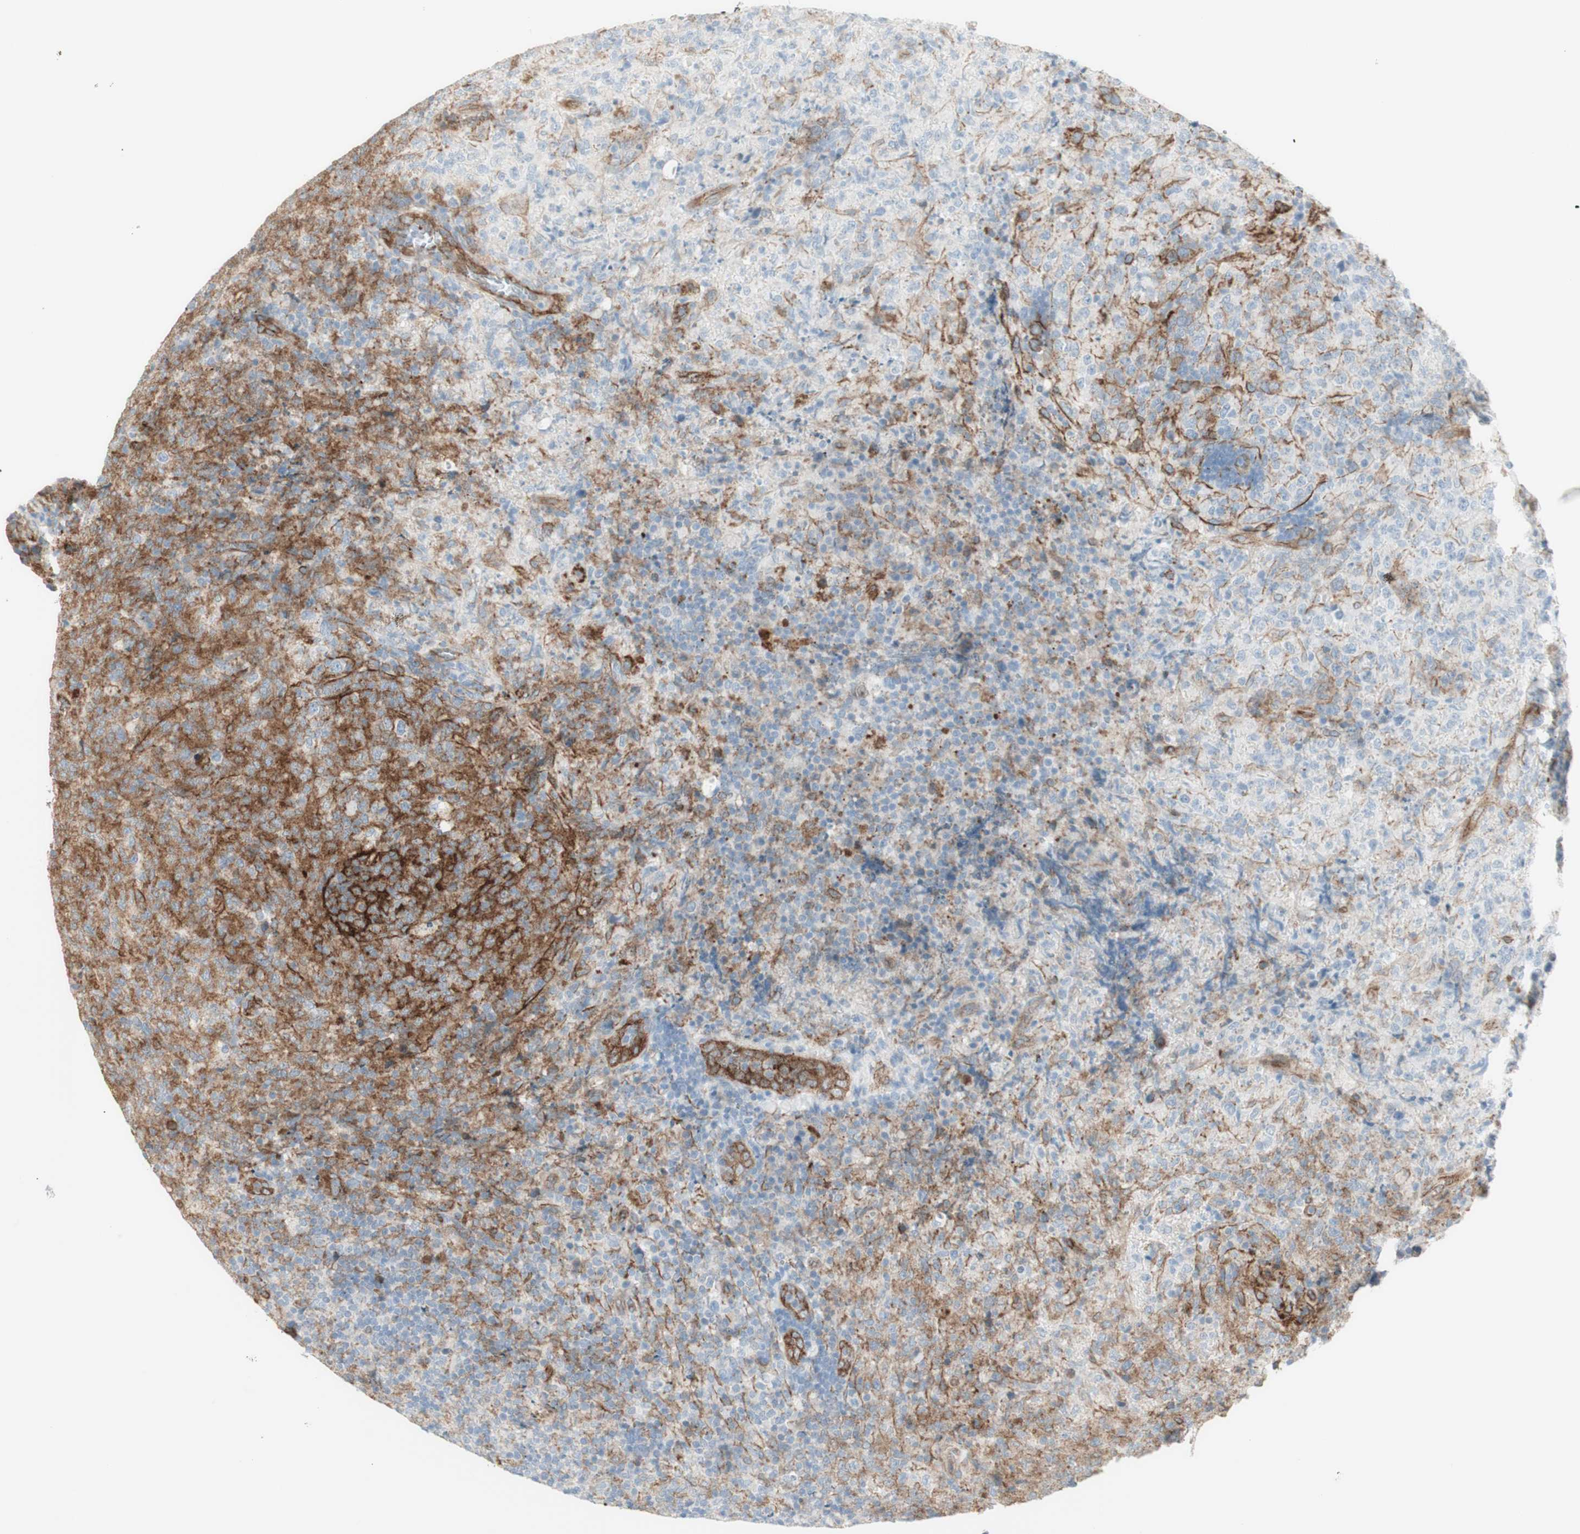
{"staining": {"intensity": "moderate", "quantity": "25%-75%", "location": "cytoplasmic/membranous"}, "tissue": "lymphoma", "cell_type": "Tumor cells", "image_type": "cancer", "snomed": [{"axis": "morphology", "description": "Malignant lymphoma, non-Hodgkin's type, High grade"}, {"axis": "topography", "description": "Tonsil"}], "caption": "Brown immunohistochemical staining in high-grade malignant lymphoma, non-Hodgkin's type shows moderate cytoplasmic/membranous staining in approximately 25%-75% of tumor cells.", "gene": "MYO6", "patient": {"sex": "female", "age": 36}}